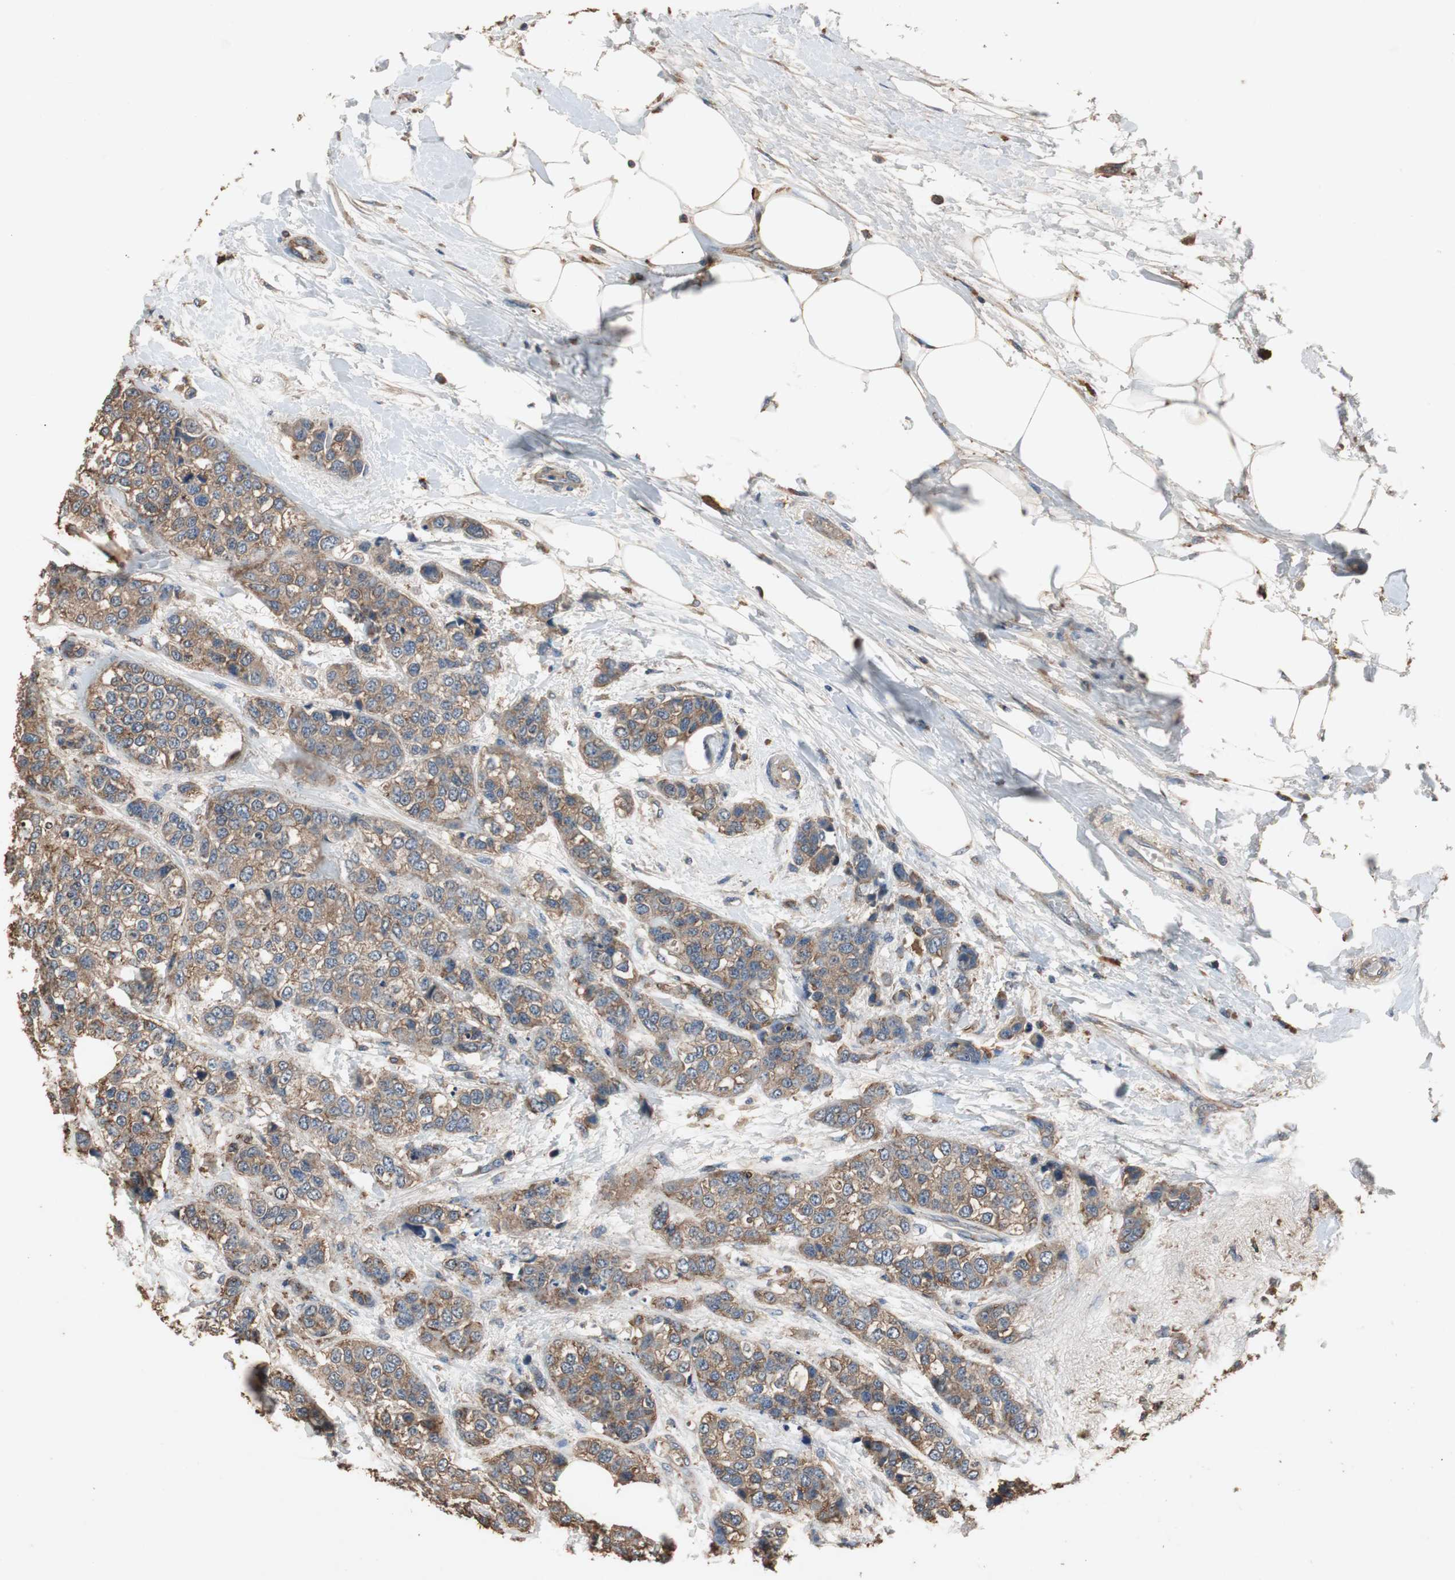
{"staining": {"intensity": "moderate", "quantity": ">75%", "location": "cytoplasmic/membranous"}, "tissue": "breast cancer", "cell_type": "Tumor cells", "image_type": "cancer", "snomed": [{"axis": "morphology", "description": "Duct carcinoma"}, {"axis": "topography", "description": "Breast"}], "caption": "Immunohistochemical staining of breast intraductal carcinoma exhibits moderate cytoplasmic/membranous protein staining in approximately >75% of tumor cells. Using DAB (brown) and hematoxylin (blue) stains, captured at high magnification using brightfield microscopy.", "gene": "TNFRSF14", "patient": {"sex": "female", "age": 51}}